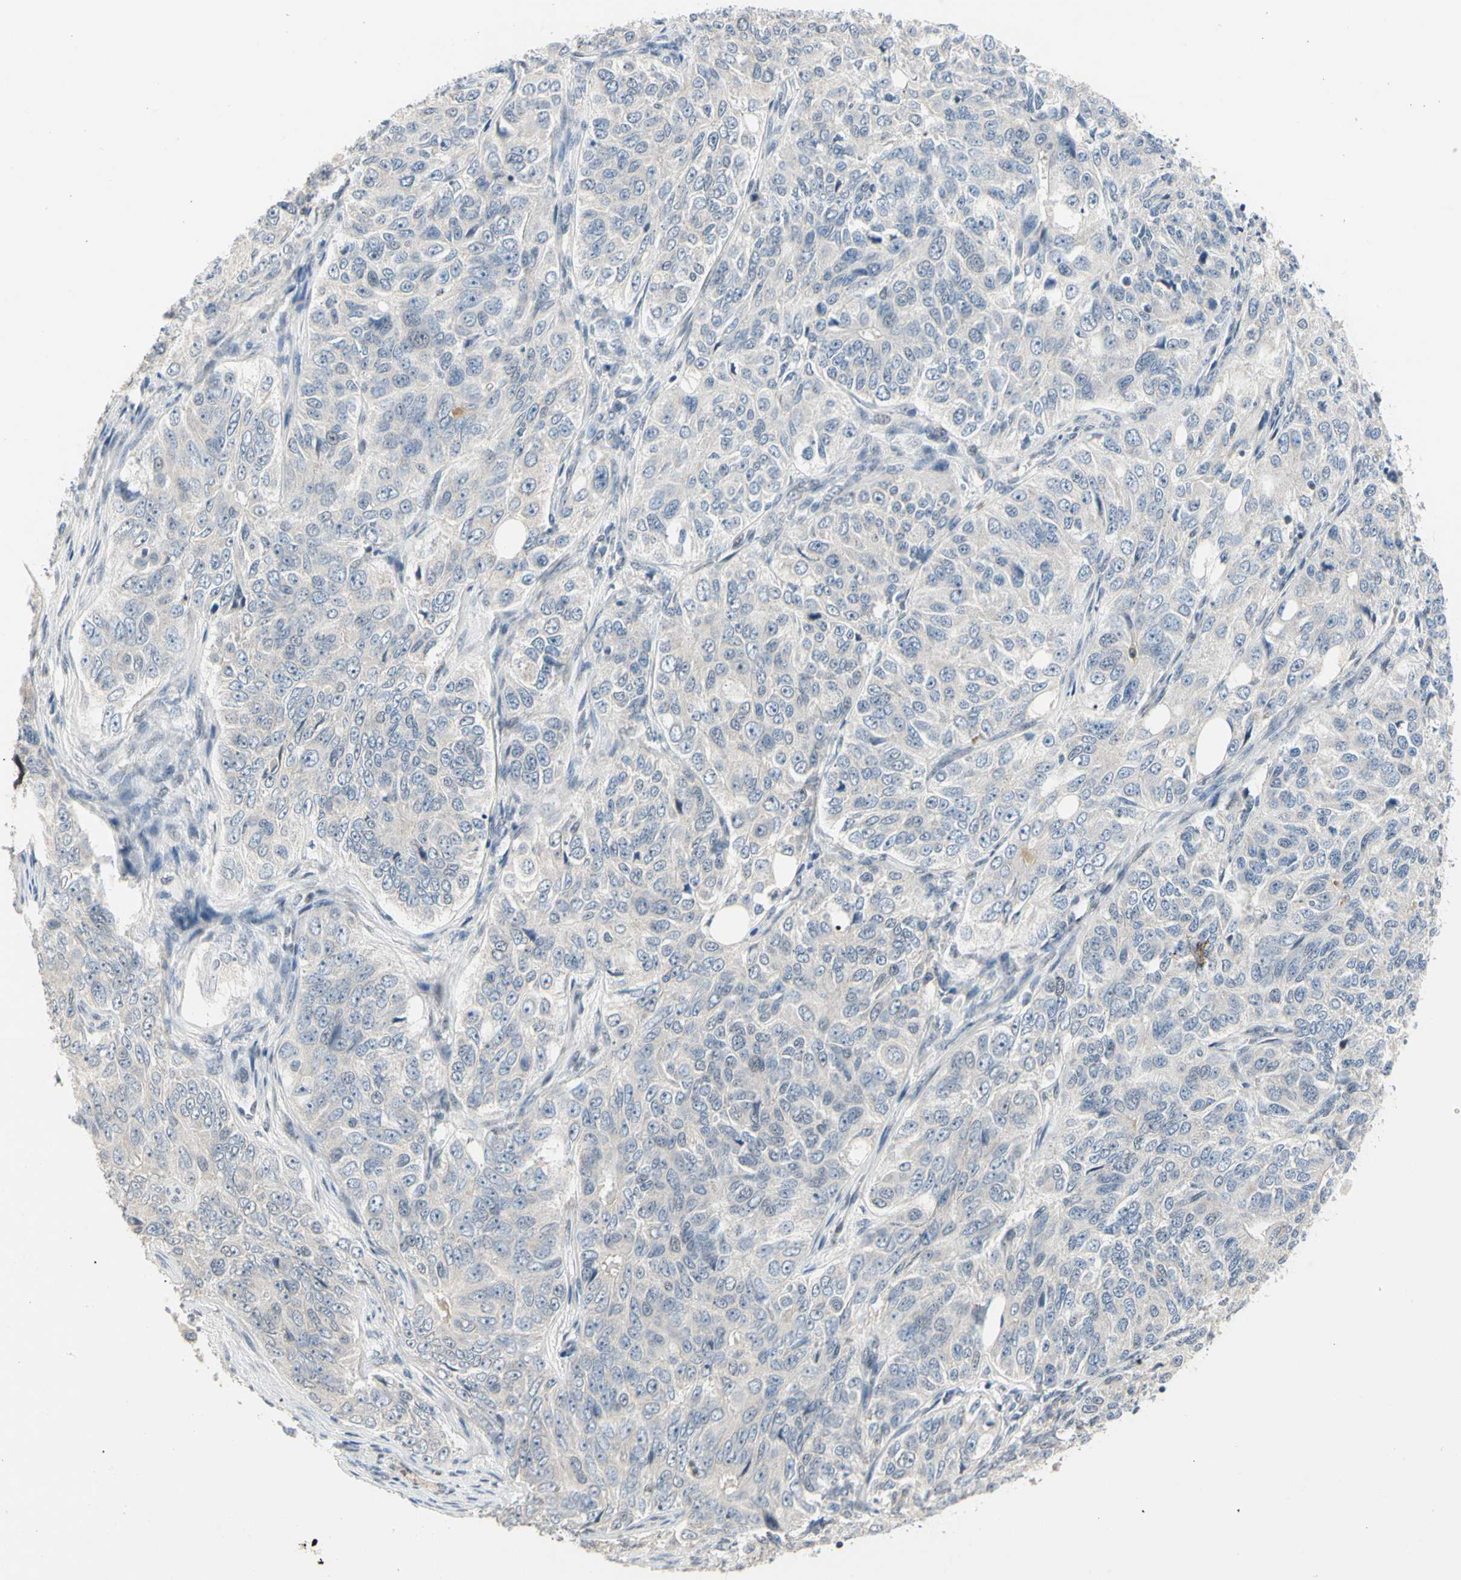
{"staining": {"intensity": "negative", "quantity": "none", "location": "none"}, "tissue": "ovarian cancer", "cell_type": "Tumor cells", "image_type": "cancer", "snomed": [{"axis": "morphology", "description": "Carcinoma, endometroid"}, {"axis": "topography", "description": "Ovary"}], "caption": "There is no significant expression in tumor cells of ovarian endometroid carcinoma. (DAB (3,3'-diaminobenzidine) immunohistochemistry (IHC) with hematoxylin counter stain).", "gene": "GREM1", "patient": {"sex": "female", "age": 51}}